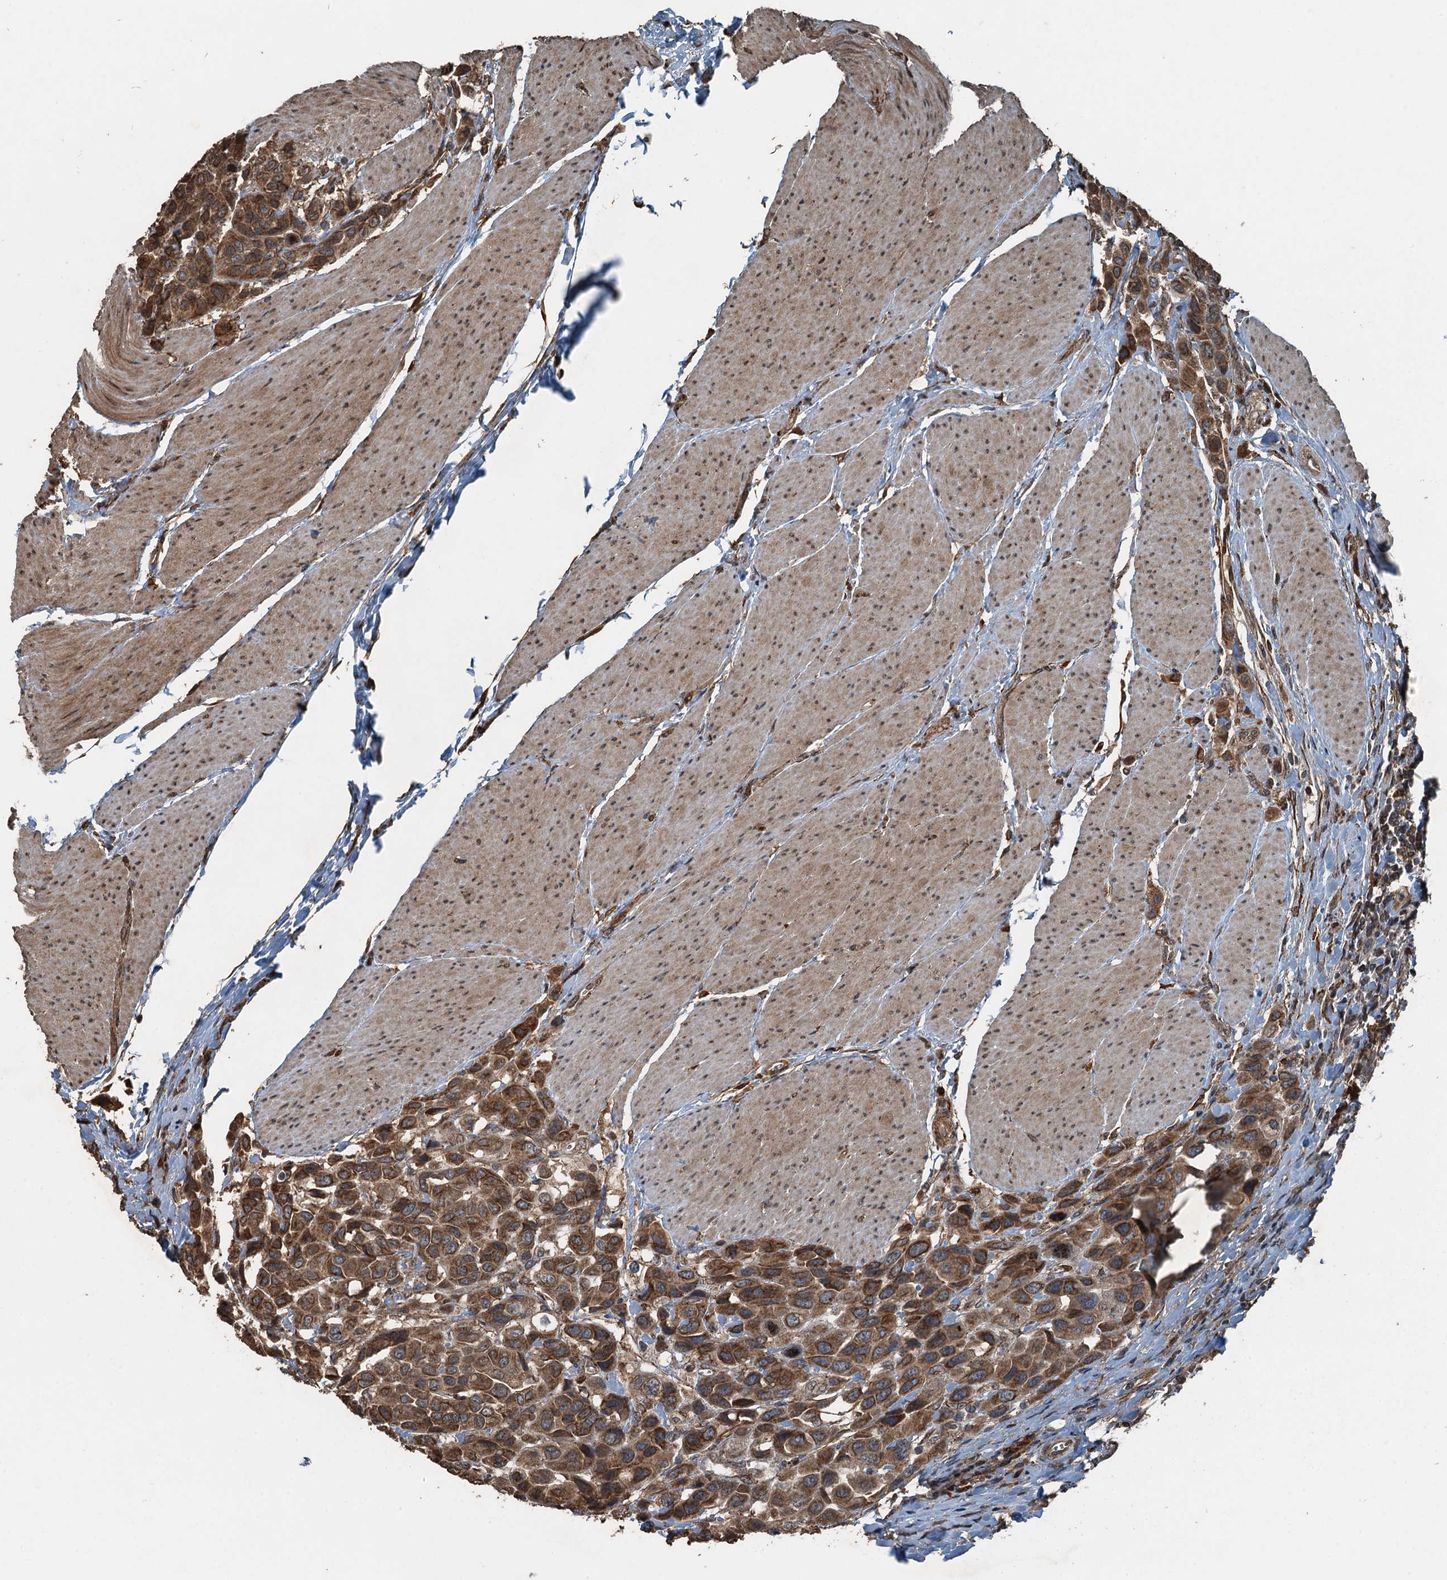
{"staining": {"intensity": "moderate", "quantity": ">75%", "location": "cytoplasmic/membranous,nuclear"}, "tissue": "urothelial cancer", "cell_type": "Tumor cells", "image_type": "cancer", "snomed": [{"axis": "morphology", "description": "Urothelial carcinoma, High grade"}, {"axis": "topography", "description": "Urinary bladder"}], "caption": "Immunohistochemistry (DAB) staining of human urothelial cancer shows moderate cytoplasmic/membranous and nuclear protein expression in about >75% of tumor cells.", "gene": "TCTN1", "patient": {"sex": "male", "age": 50}}